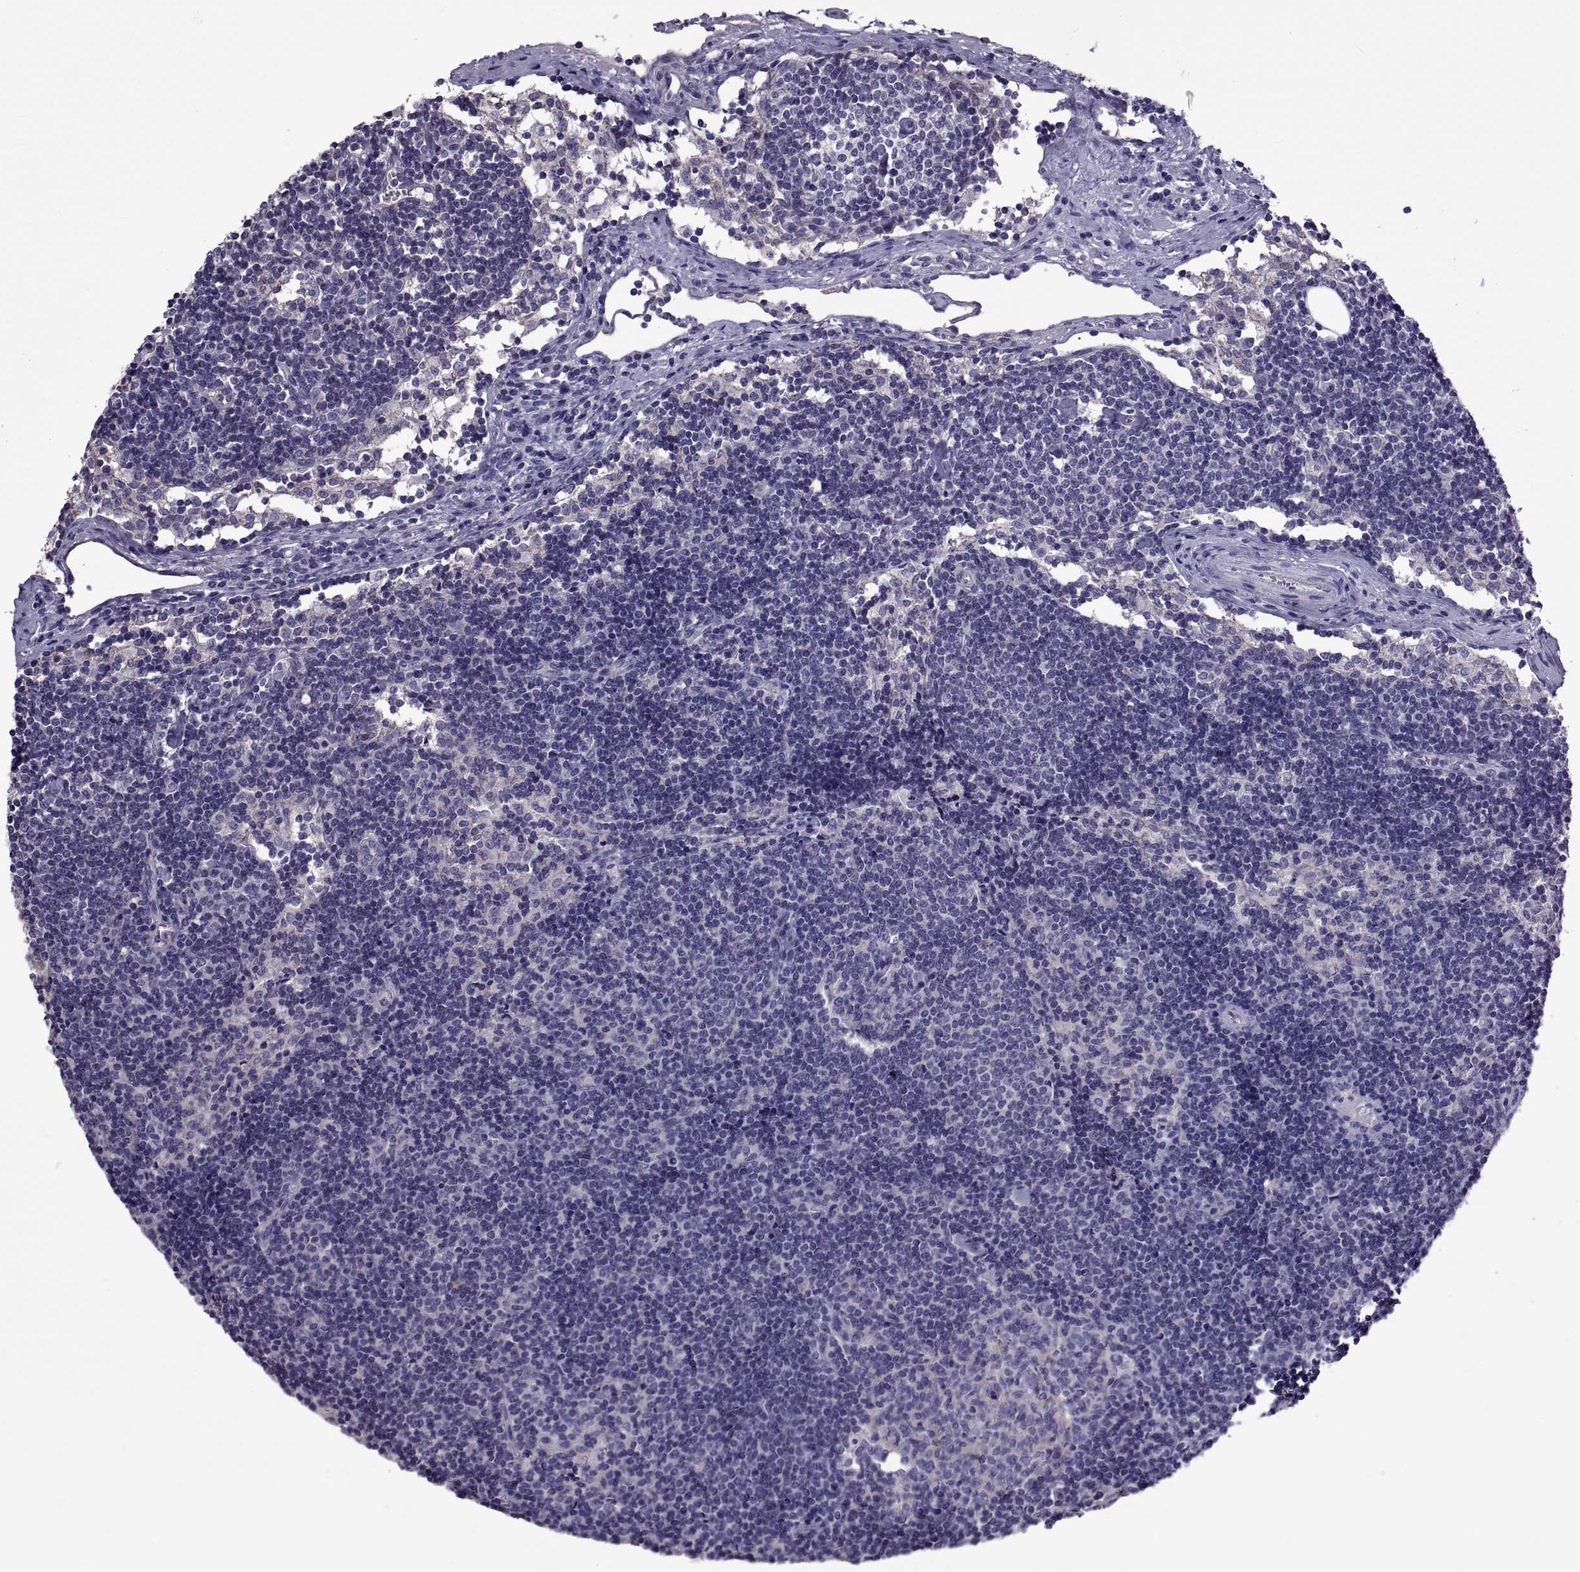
{"staining": {"intensity": "negative", "quantity": "none", "location": "none"}, "tissue": "lymph node", "cell_type": "Germinal center cells", "image_type": "normal", "snomed": [{"axis": "morphology", "description": "Normal tissue, NOS"}, {"axis": "topography", "description": "Lymph node"}], "caption": "Histopathology image shows no protein staining in germinal center cells of unremarkable lymph node. (DAB (3,3'-diaminobenzidine) IHC visualized using brightfield microscopy, high magnification).", "gene": "TMC3", "patient": {"sex": "female", "age": 34}}